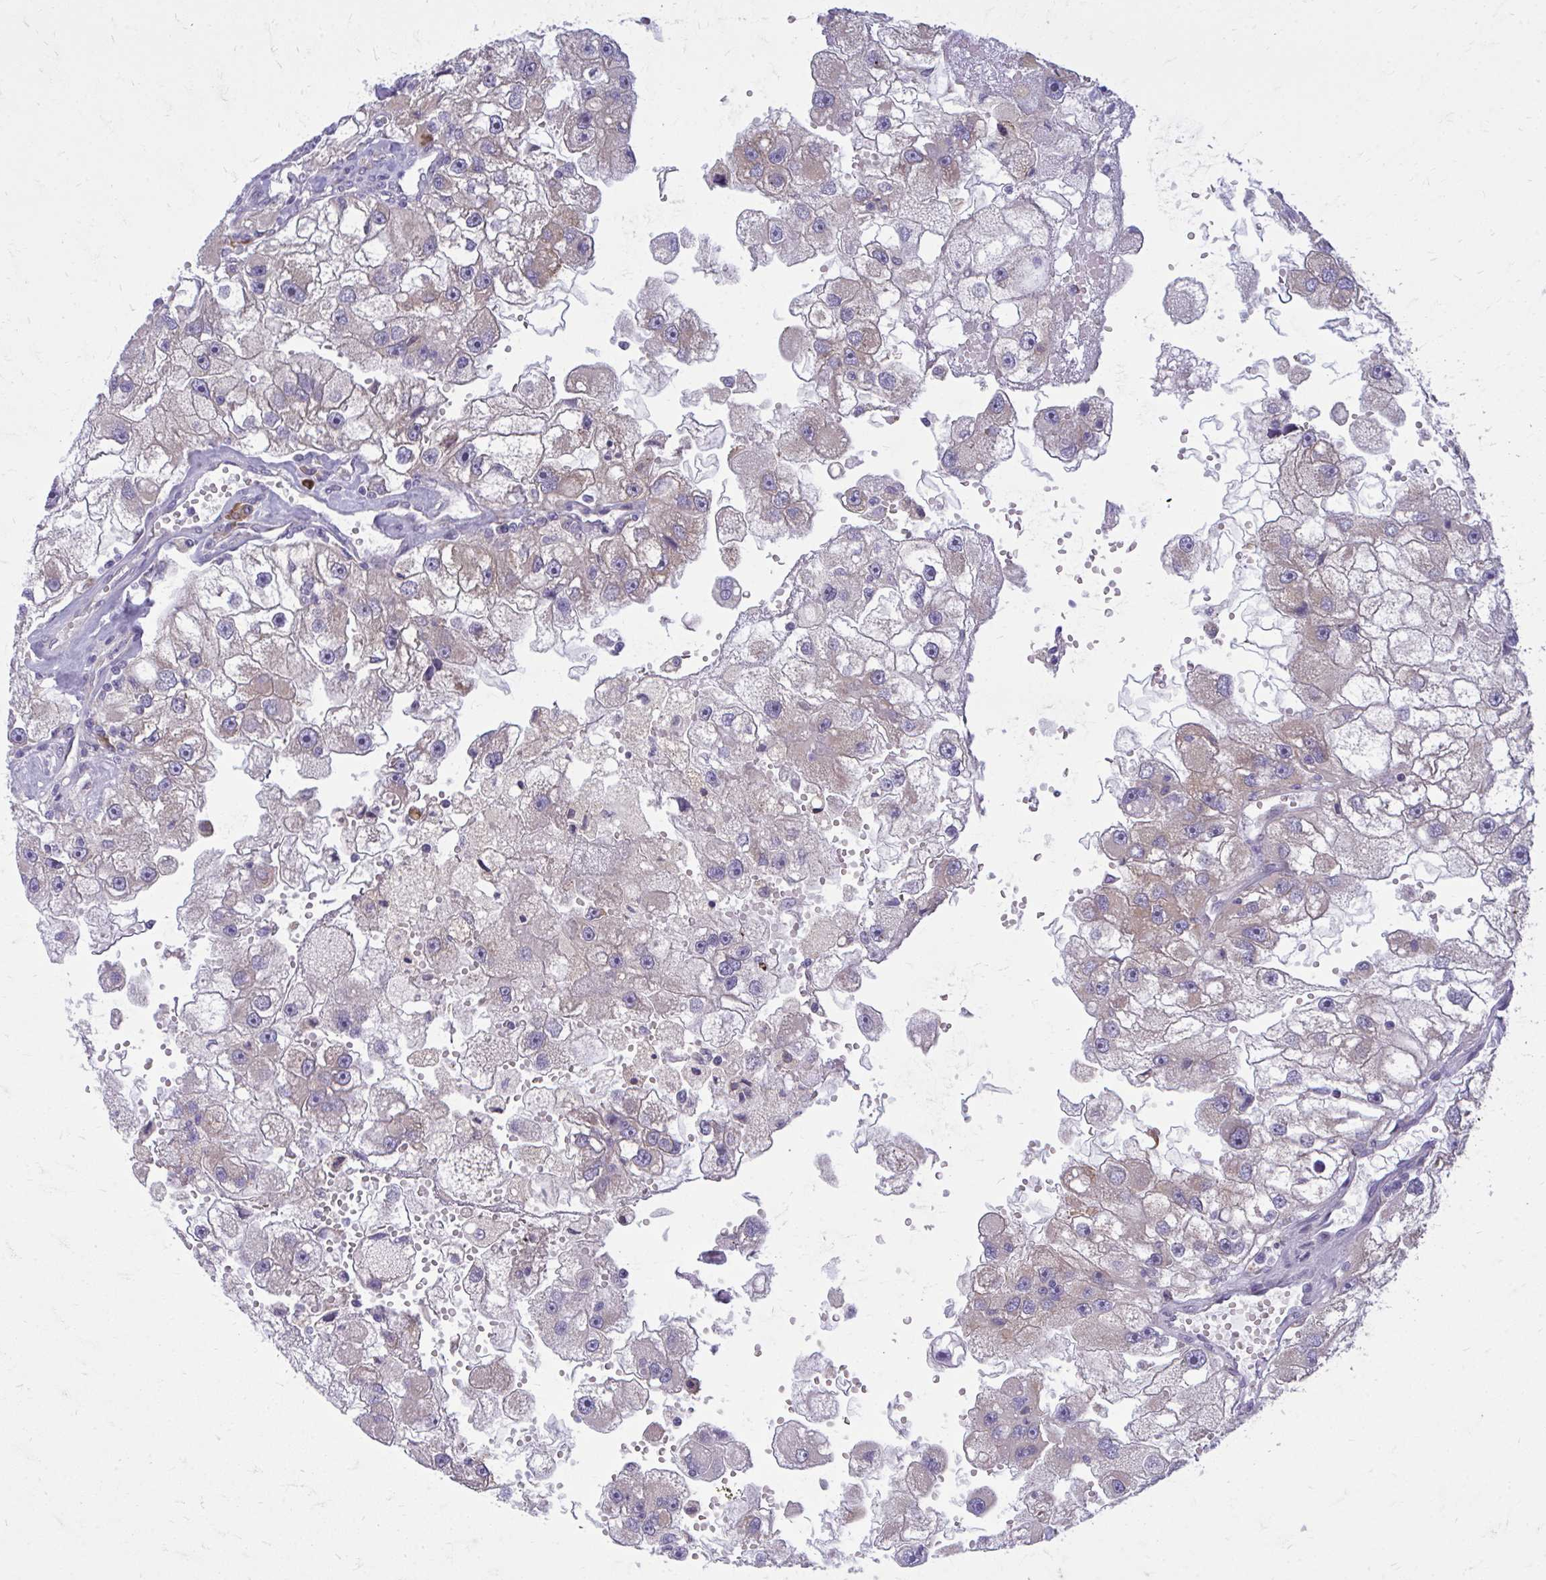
{"staining": {"intensity": "weak", "quantity": "<25%", "location": "cytoplasmic/membranous"}, "tissue": "renal cancer", "cell_type": "Tumor cells", "image_type": "cancer", "snomed": [{"axis": "morphology", "description": "Adenocarcinoma, NOS"}, {"axis": "topography", "description": "Kidney"}], "caption": "An immunohistochemistry photomicrograph of renal cancer (adenocarcinoma) is shown. There is no staining in tumor cells of renal cancer (adenocarcinoma).", "gene": "CEMP1", "patient": {"sex": "male", "age": 63}}